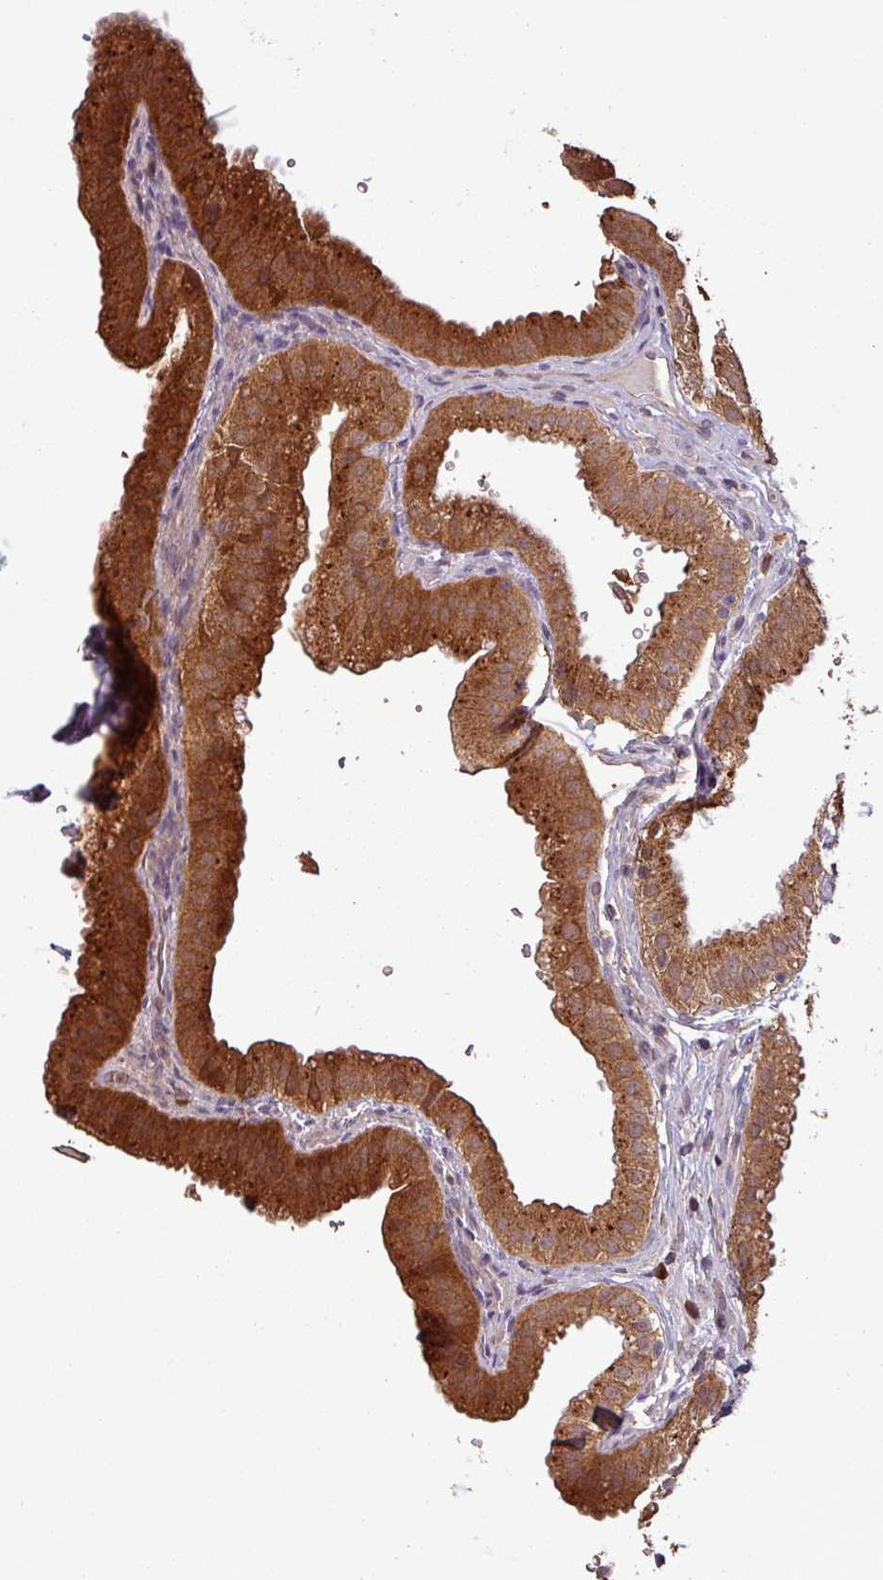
{"staining": {"intensity": "moderate", "quantity": ">75%", "location": "cytoplasmic/membranous,nuclear"}, "tissue": "gallbladder", "cell_type": "Glandular cells", "image_type": "normal", "snomed": [{"axis": "morphology", "description": "Normal tissue, NOS"}, {"axis": "topography", "description": "Gallbladder"}], "caption": "An immunohistochemistry micrograph of unremarkable tissue is shown. Protein staining in brown labels moderate cytoplasmic/membranous,nuclear positivity in gallbladder within glandular cells.", "gene": "NT5C3A", "patient": {"sex": "female", "age": 61}}